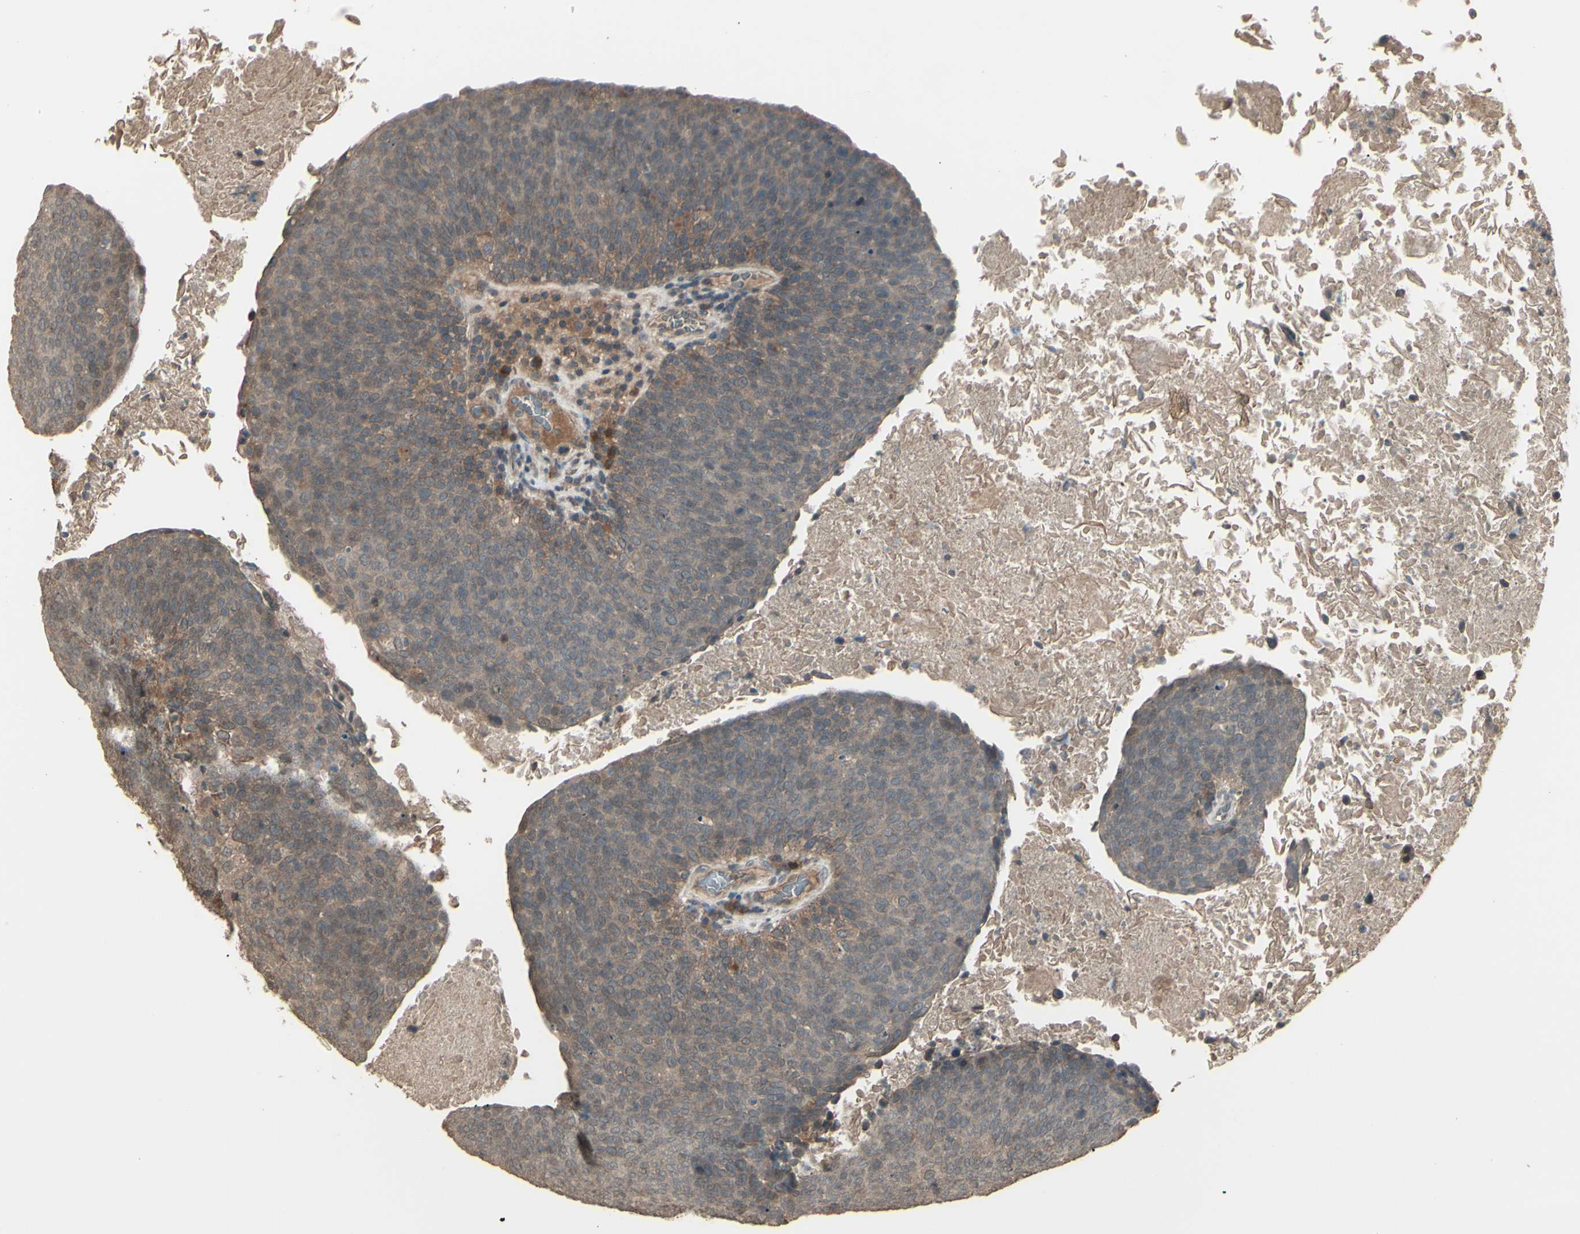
{"staining": {"intensity": "moderate", "quantity": ">75%", "location": "cytoplasmic/membranous"}, "tissue": "head and neck cancer", "cell_type": "Tumor cells", "image_type": "cancer", "snomed": [{"axis": "morphology", "description": "Squamous cell carcinoma, NOS"}, {"axis": "morphology", "description": "Squamous cell carcinoma, metastatic, NOS"}, {"axis": "topography", "description": "Lymph node"}, {"axis": "topography", "description": "Head-Neck"}], "caption": "Brown immunohistochemical staining in human head and neck cancer reveals moderate cytoplasmic/membranous expression in about >75% of tumor cells.", "gene": "GNAS", "patient": {"sex": "male", "age": 62}}